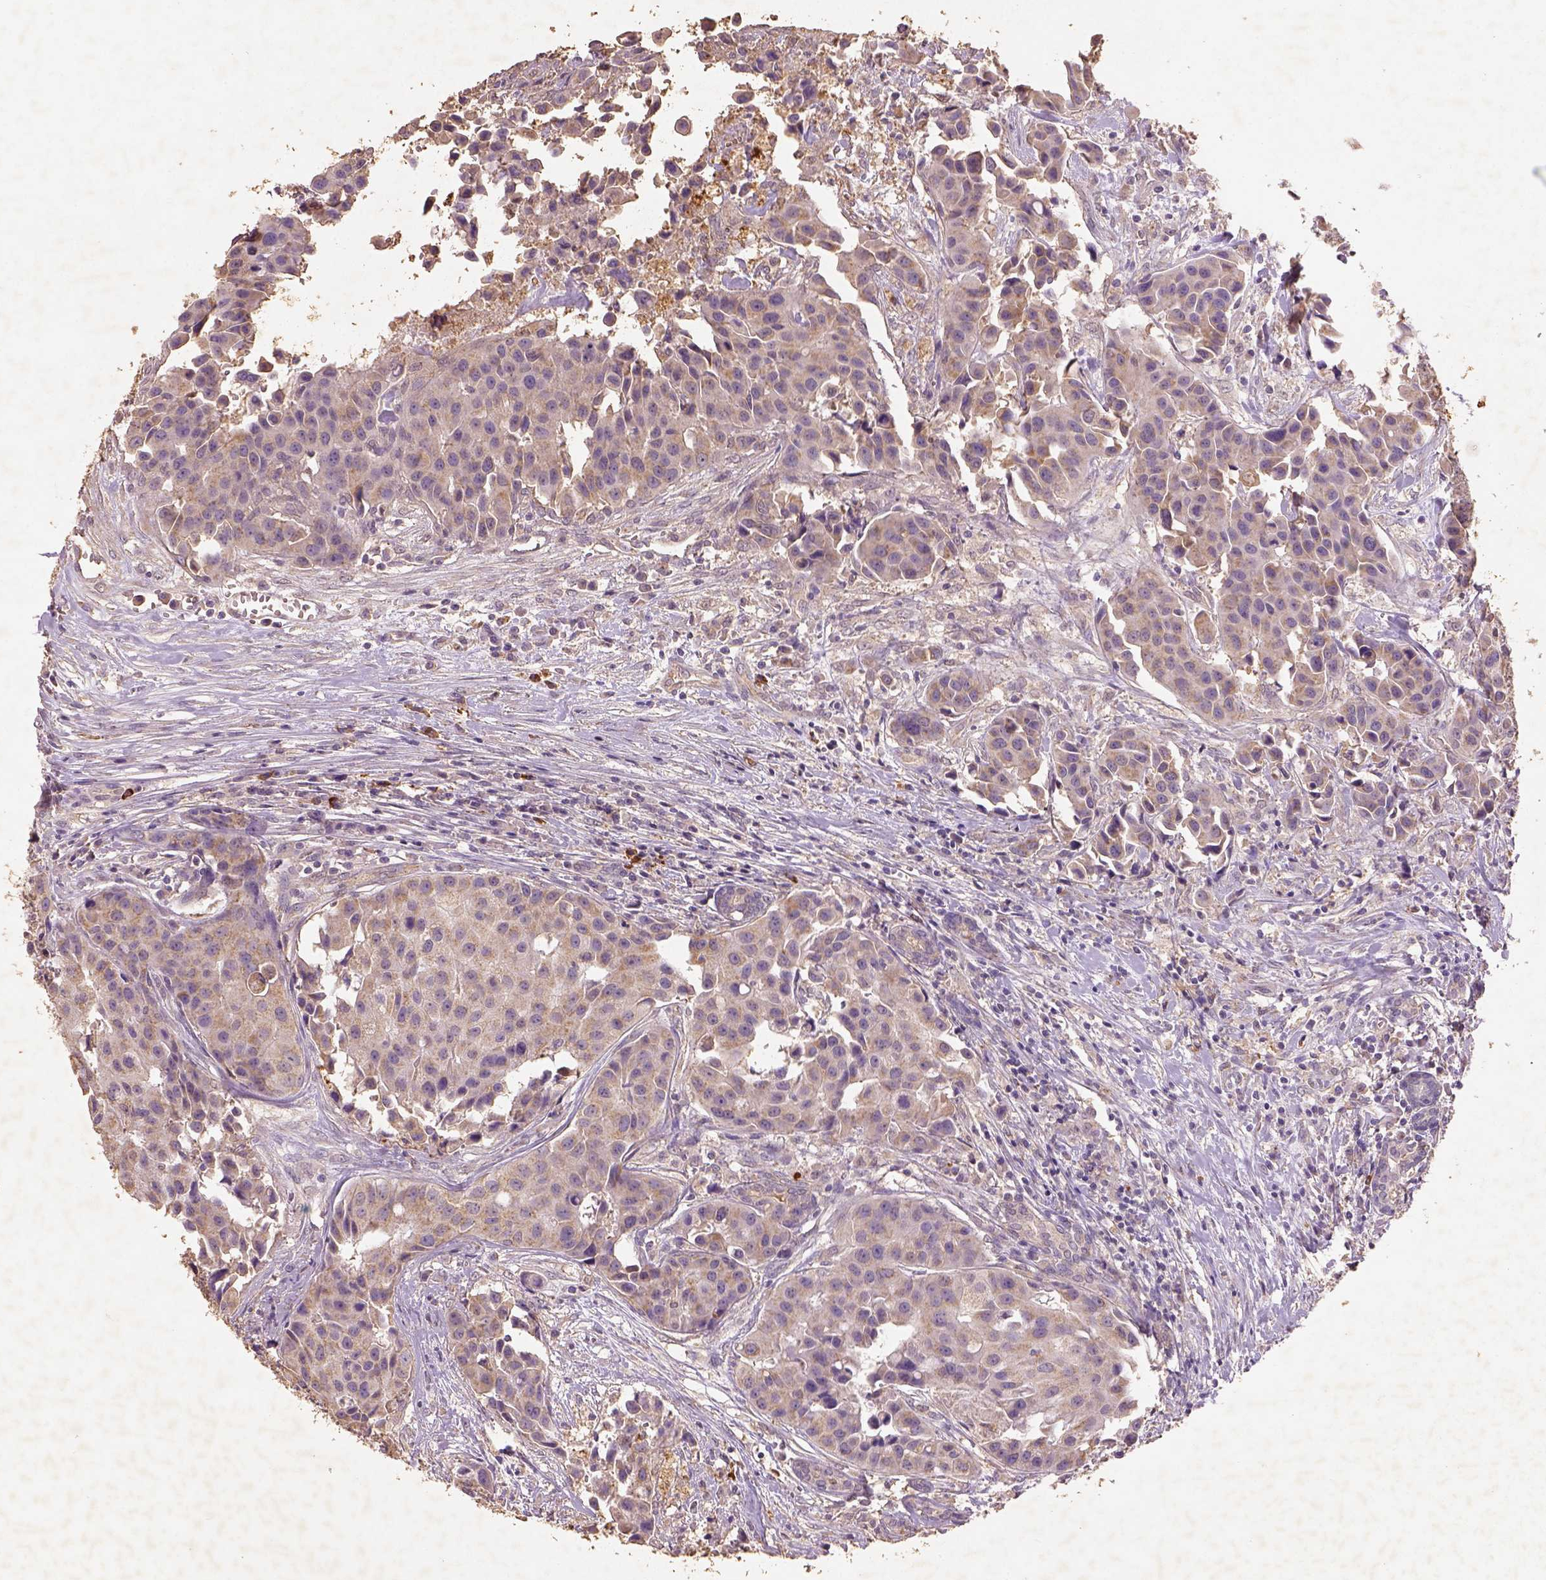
{"staining": {"intensity": "moderate", "quantity": ">75%", "location": "cytoplasmic/membranous"}, "tissue": "head and neck cancer", "cell_type": "Tumor cells", "image_type": "cancer", "snomed": [{"axis": "morphology", "description": "Adenocarcinoma, NOS"}, {"axis": "topography", "description": "Head-Neck"}], "caption": "This is a photomicrograph of immunohistochemistry staining of head and neck adenocarcinoma, which shows moderate positivity in the cytoplasmic/membranous of tumor cells.", "gene": "AP2B1", "patient": {"sex": "male", "age": 76}}